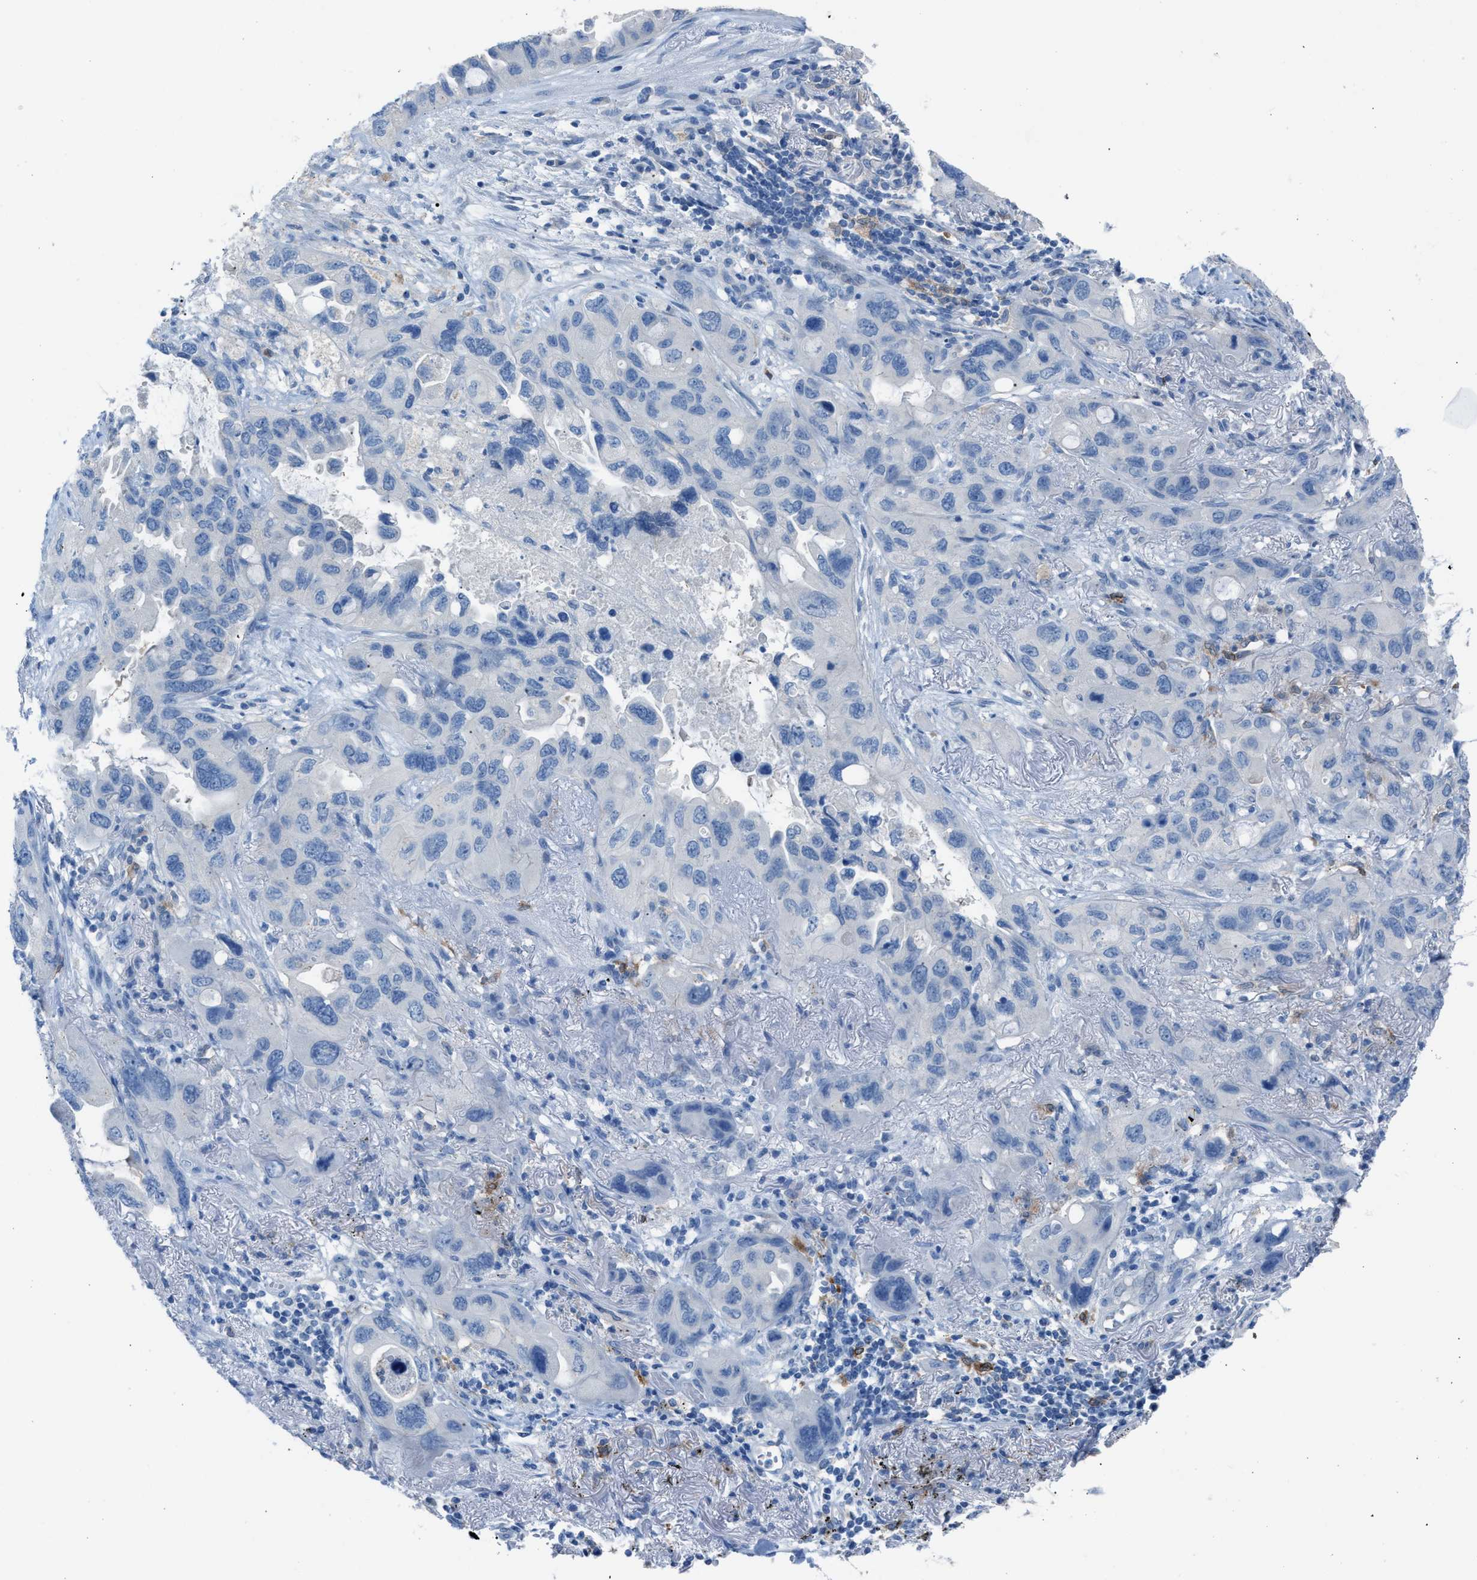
{"staining": {"intensity": "negative", "quantity": "none", "location": "none"}, "tissue": "lung cancer", "cell_type": "Tumor cells", "image_type": "cancer", "snomed": [{"axis": "morphology", "description": "Squamous cell carcinoma, NOS"}, {"axis": "topography", "description": "Lung"}], "caption": "The immunohistochemistry photomicrograph has no significant positivity in tumor cells of lung cancer (squamous cell carcinoma) tissue.", "gene": "CLEC10A", "patient": {"sex": "female", "age": 73}}